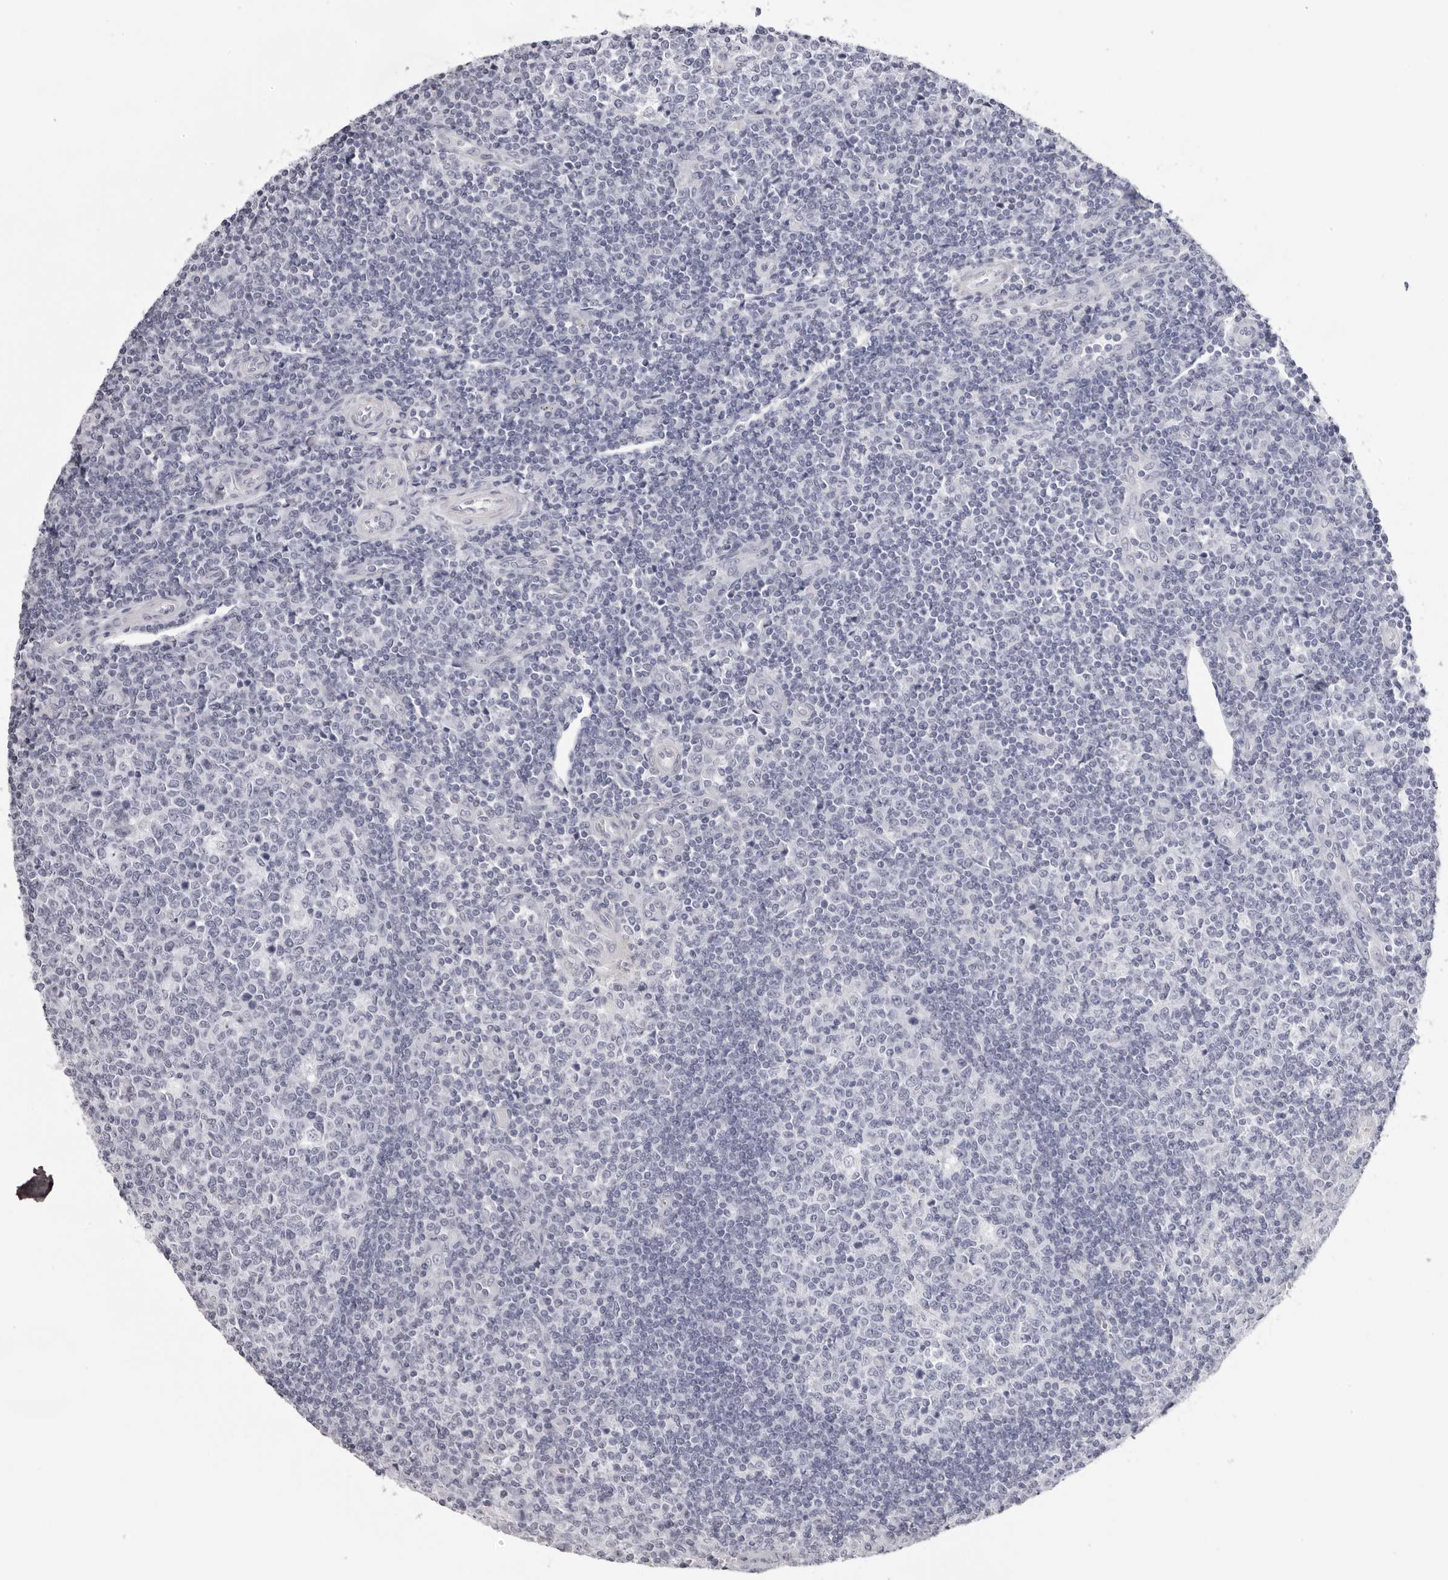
{"staining": {"intensity": "negative", "quantity": "none", "location": "none"}, "tissue": "tonsil", "cell_type": "Germinal center cells", "image_type": "normal", "snomed": [{"axis": "morphology", "description": "Normal tissue, NOS"}, {"axis": "topography", "description": "Tonsil"}], "caption": "Germinal center cells are negative for protein expression in unremarkable human tonsil.", "gene": "INSL3", "patient": {"sex": "female", "age": 19}}